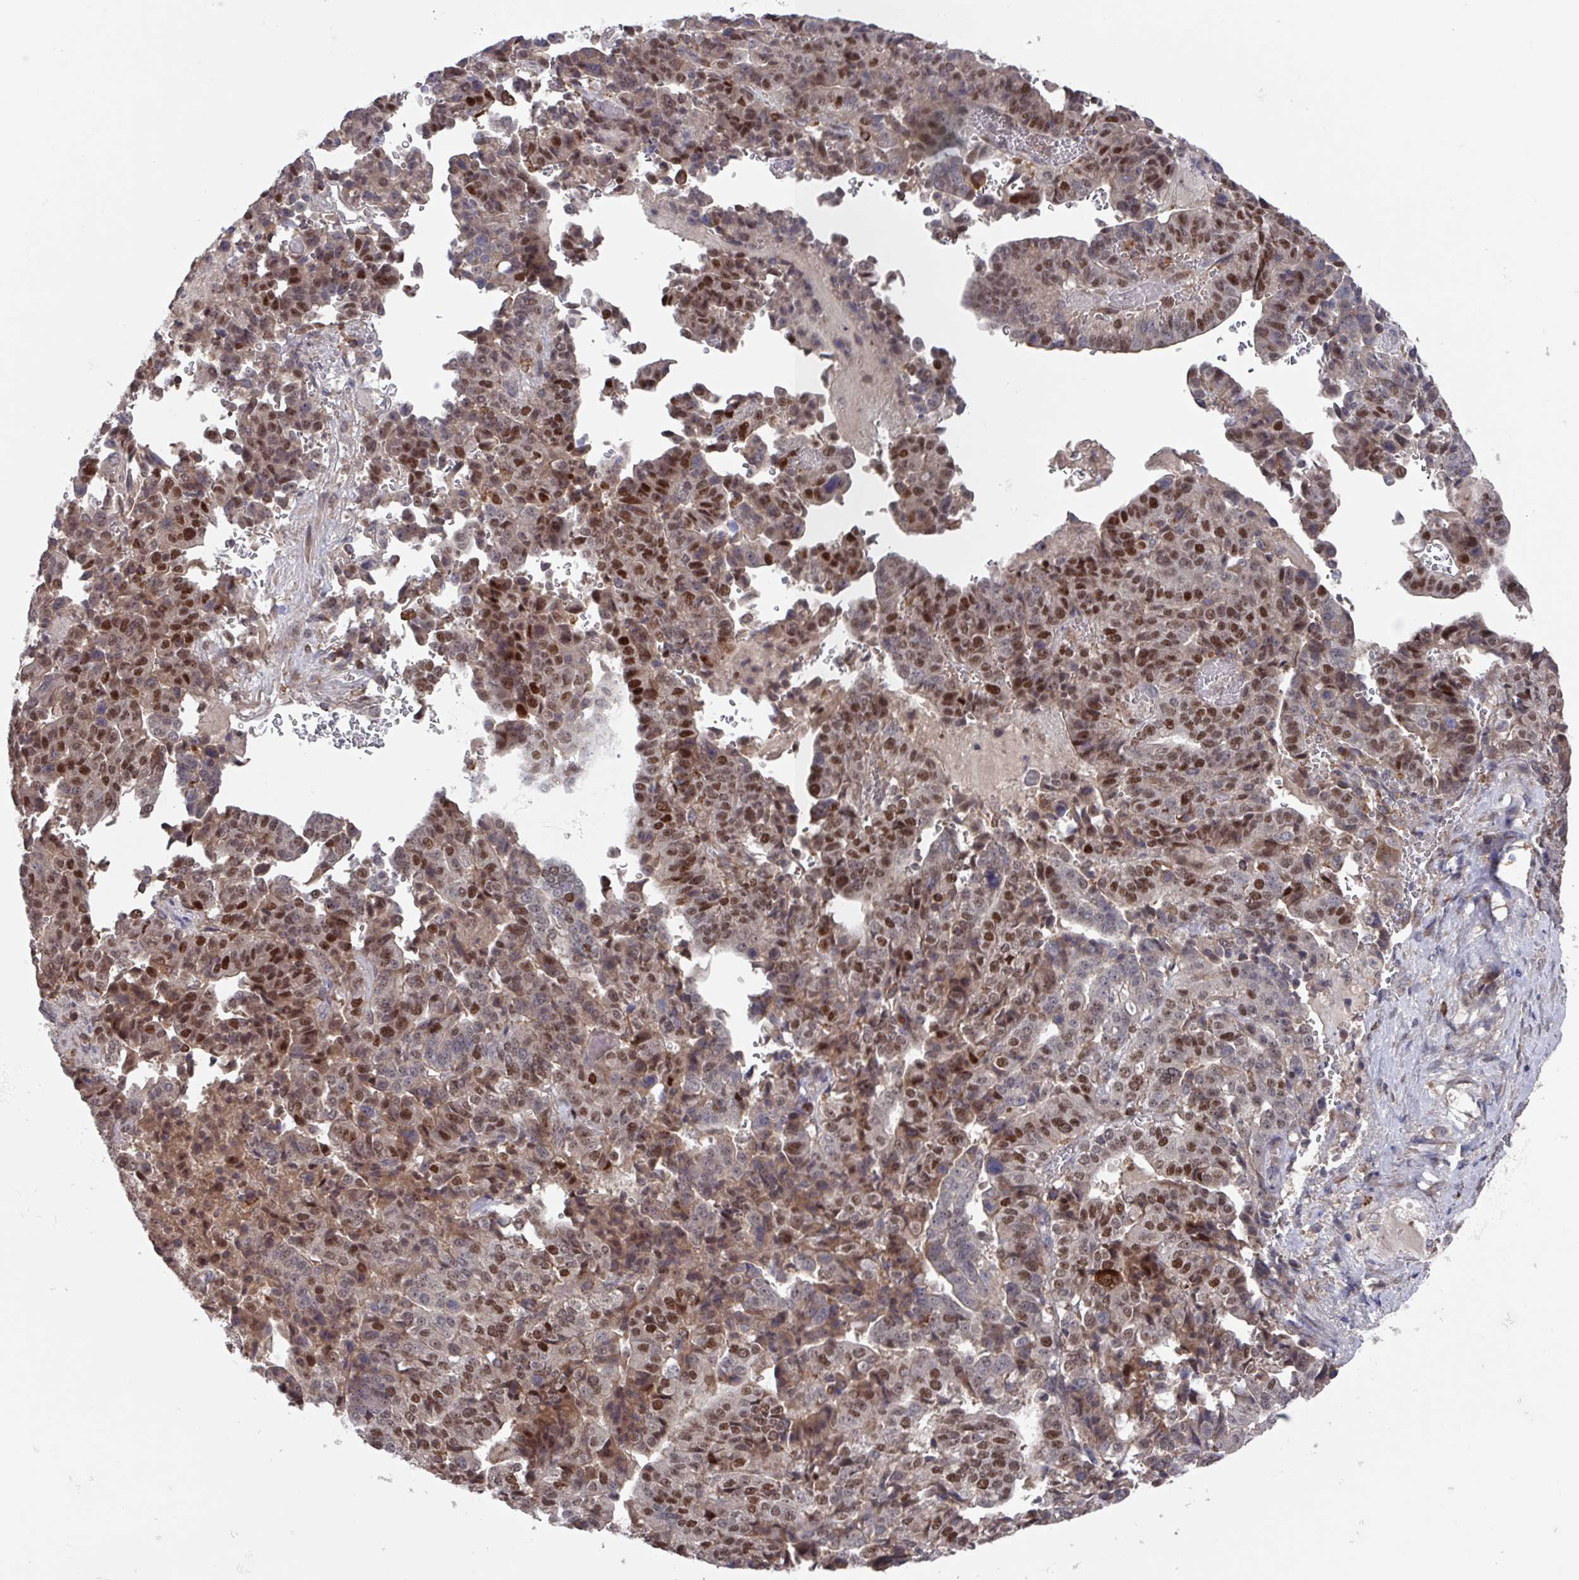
{"staining": {"intensity": "moderate", "quantity": ">75%", "location": "nuclear"}, "tissue": "stomach cancer", "cell_type": "Tumor cells", "image_type": "cancer", "snomed": [{"axis": "morphology", "description": "Adenocarcinoma, NOS"}, {"axis": "topography", "description": "Stomach"}], "caption": "Immunohistochemical staining of human stomach cancer (adenocarcinoma) displays moderate nuclear protein positivity in about >75% of tumor cells. Nuclei are stained in blue.", "gene": "PRRX1", "patient": {"sex": "male", "age": 48}}